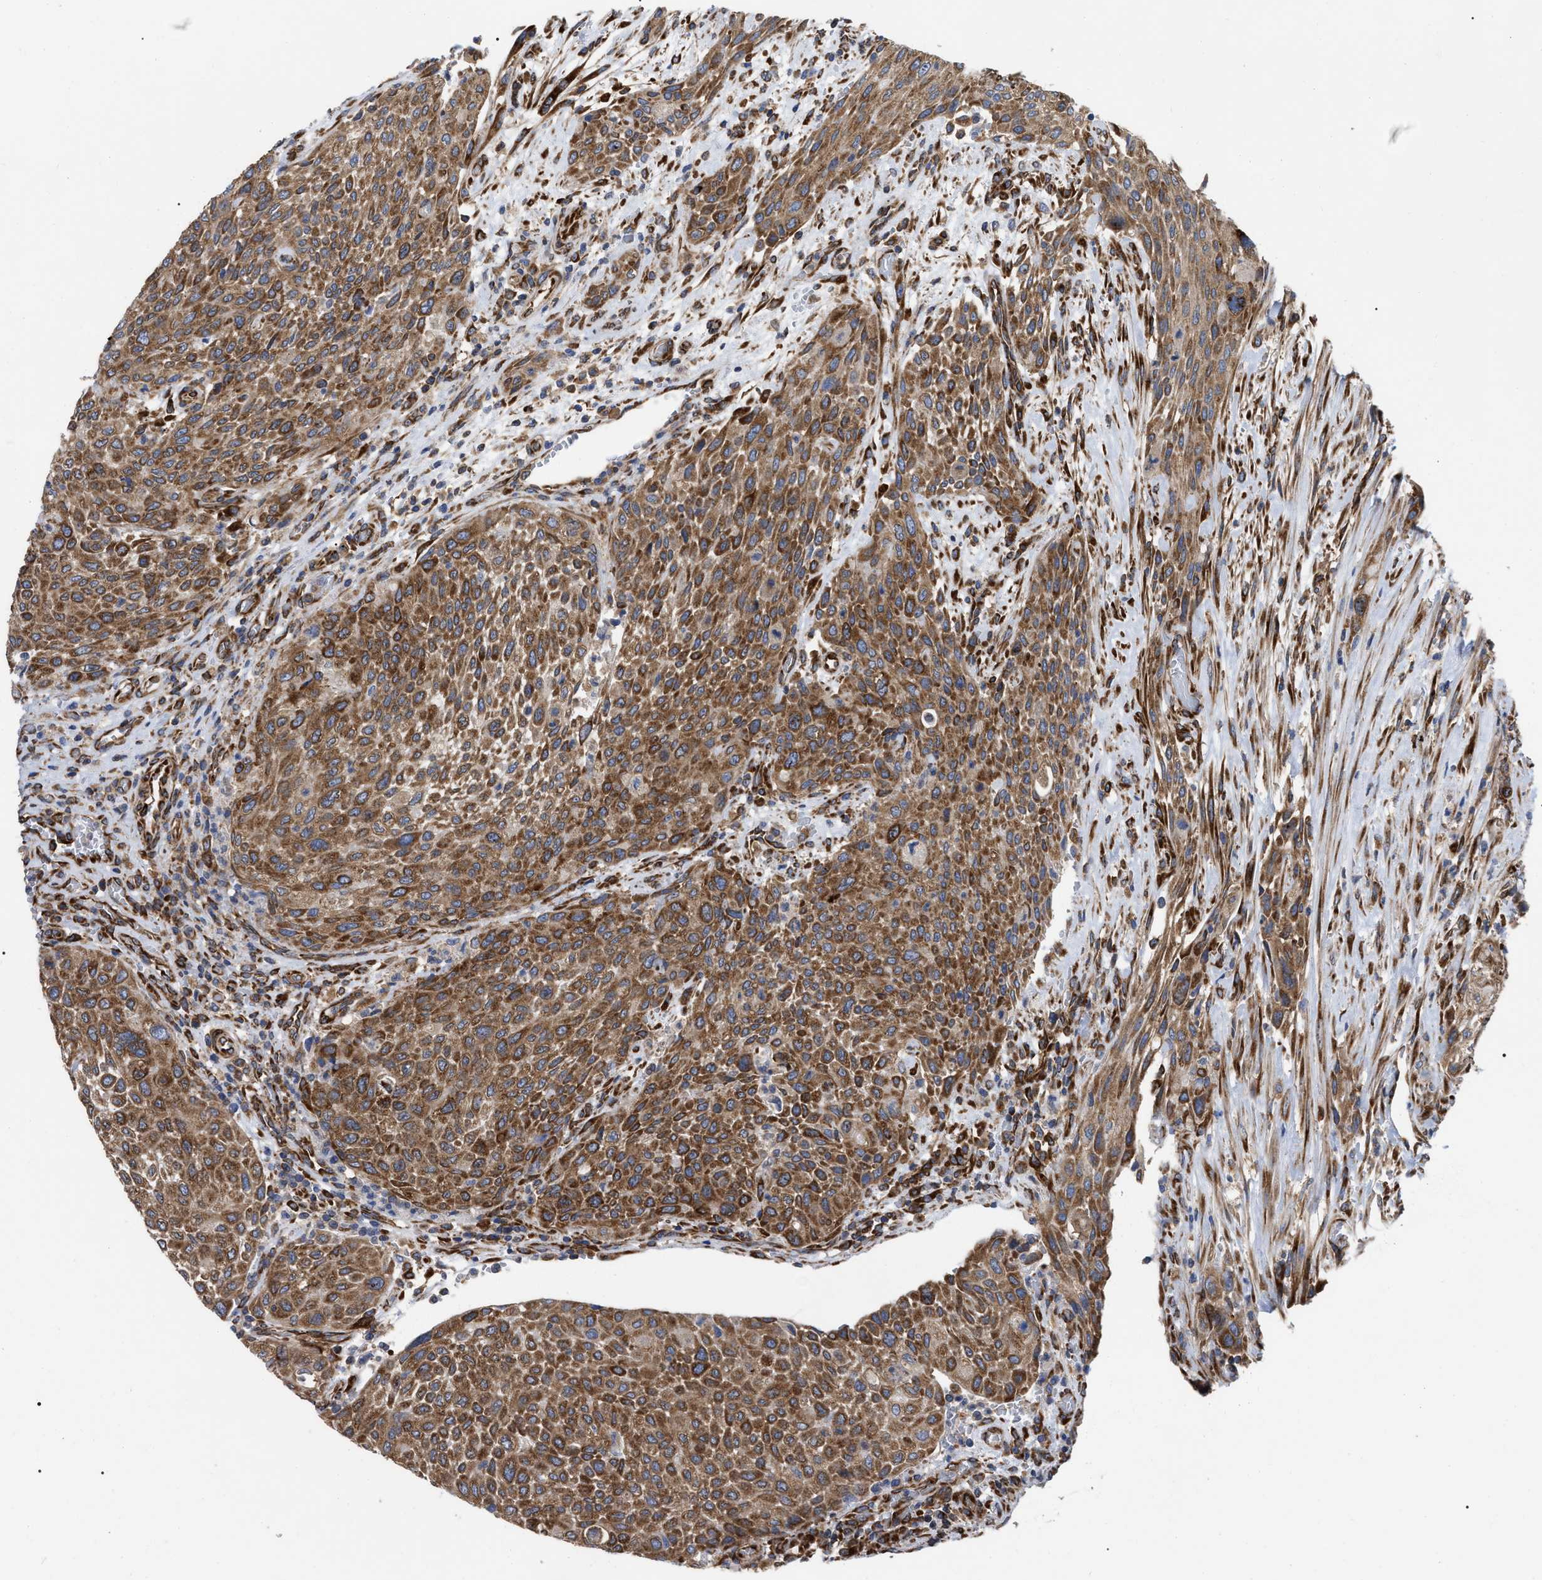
{"staining": {"intensity": "moderate", "quantity": ">75%", "location": "cytoplasmic/membranous"}, "tissue": "urothelial cancer", "cell_type": "Tumor cells", "image_type": "cancer", "snomed": [{"axis": "morphology", "description": "Urothelial carcinoma, Low grade"}, {"axis": "morphology", "description": "Urothelial carcinoma, High grade"}, {"axis": "topography", "description": "Urinary bladder"}], "caption": "An IHC micrograph of neoplastic tissue is shown. Protein staining in brown shows moderate cytoplasmic/membranous positivity in high-grade urothelial carcinoma within tumor cells. (IHC, brightfield microscopy, high magnification).", "gene": "FAM120A", "patient": {"sex": "male", "age": 35}}